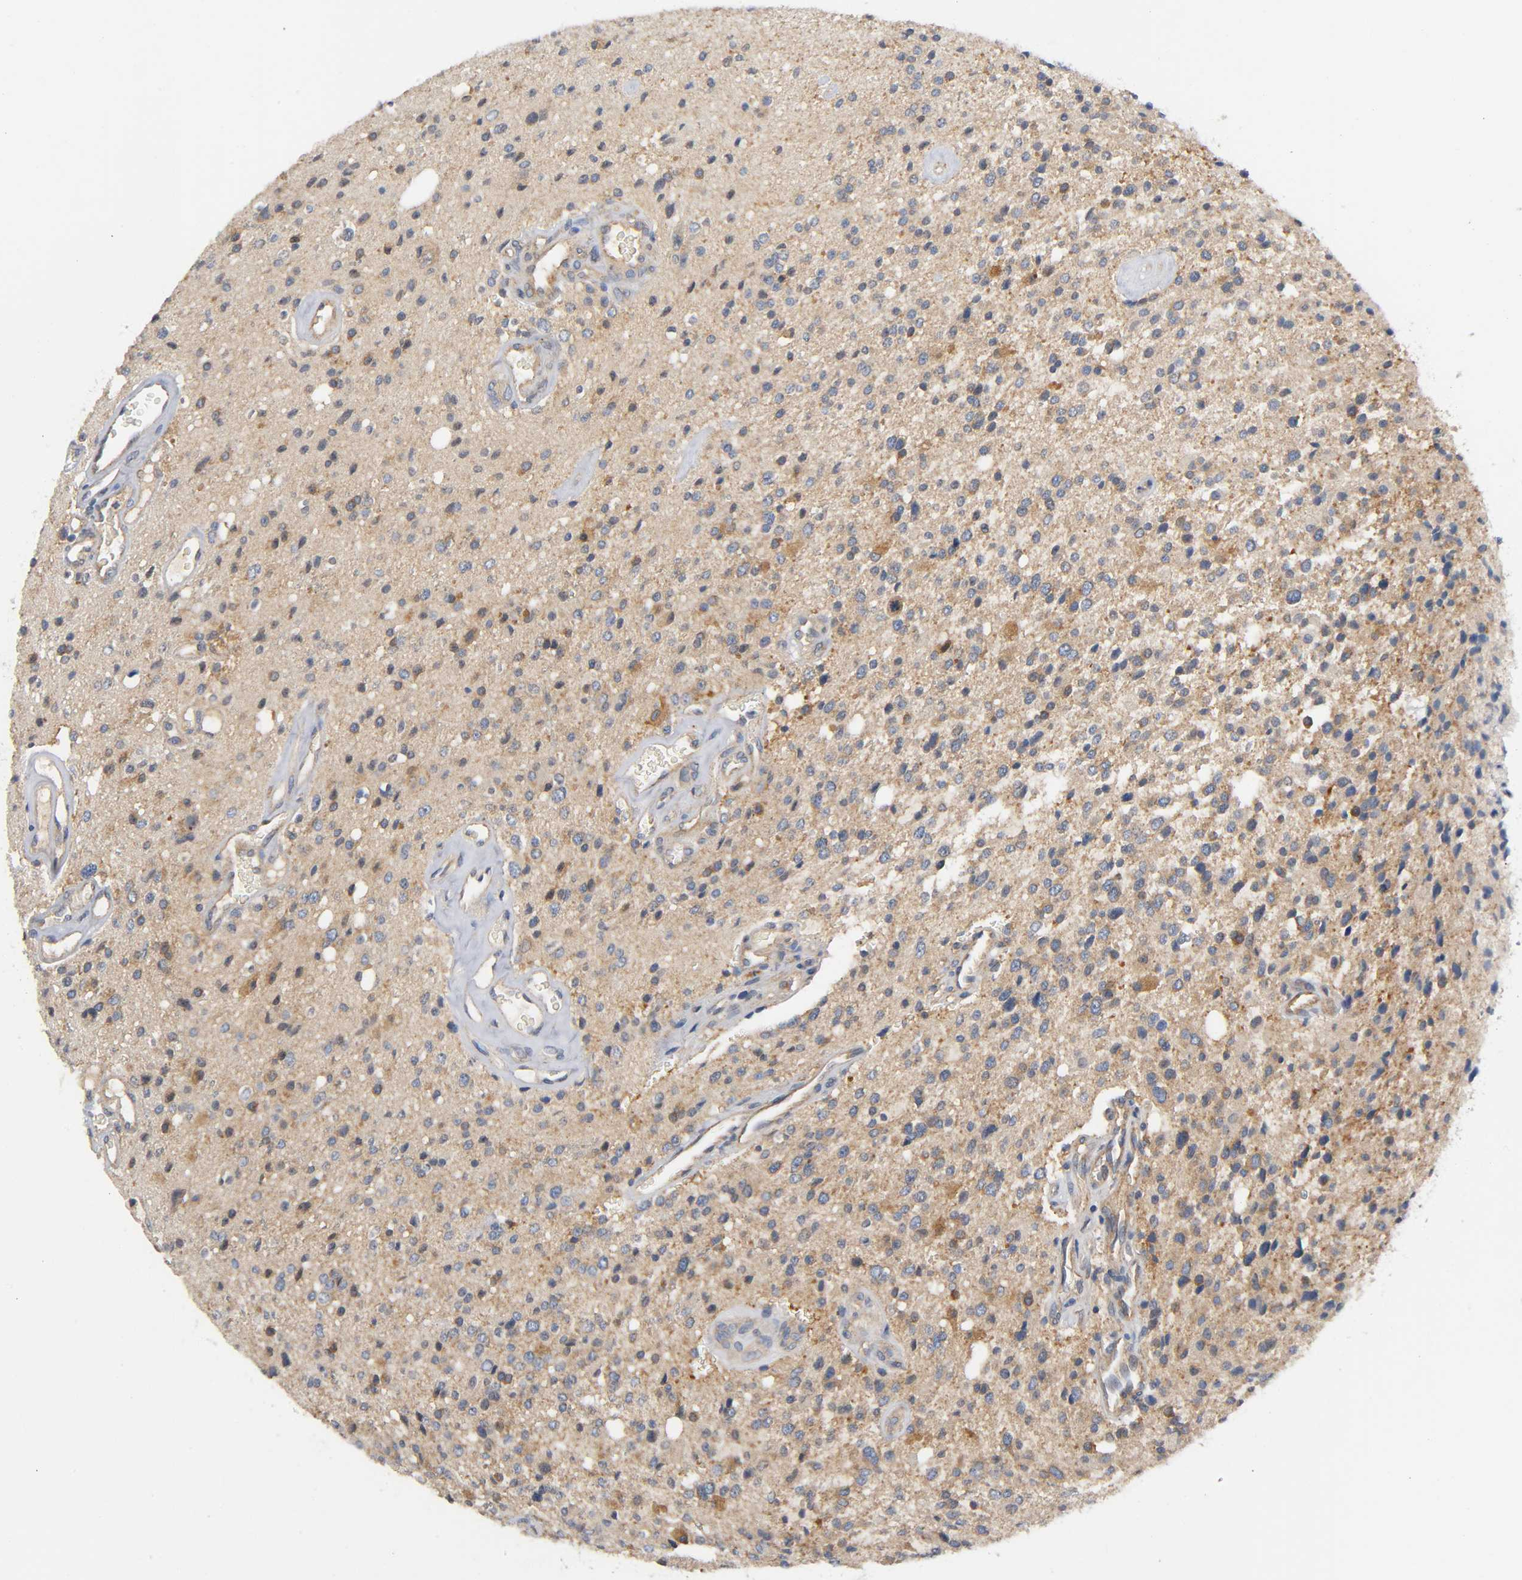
{"staining": {"intensity": "moderate", "quantity": ">75%", "location": "cytoplasmic/membranous"}, "tissue": "glioma", "cell_type": "Tumor cells", "image_type": "cancer", "snomed": [{"axis": "morphology", "description": "Glioma, malignant, High grade"}, {"axis": "topography", "description": "Brain"}], "caption": "Glioma stained with a protein marker displays moderate staining in tumor cells.", "gene": "HDAC6", "patient": {"sex": "male", "age": 47}}